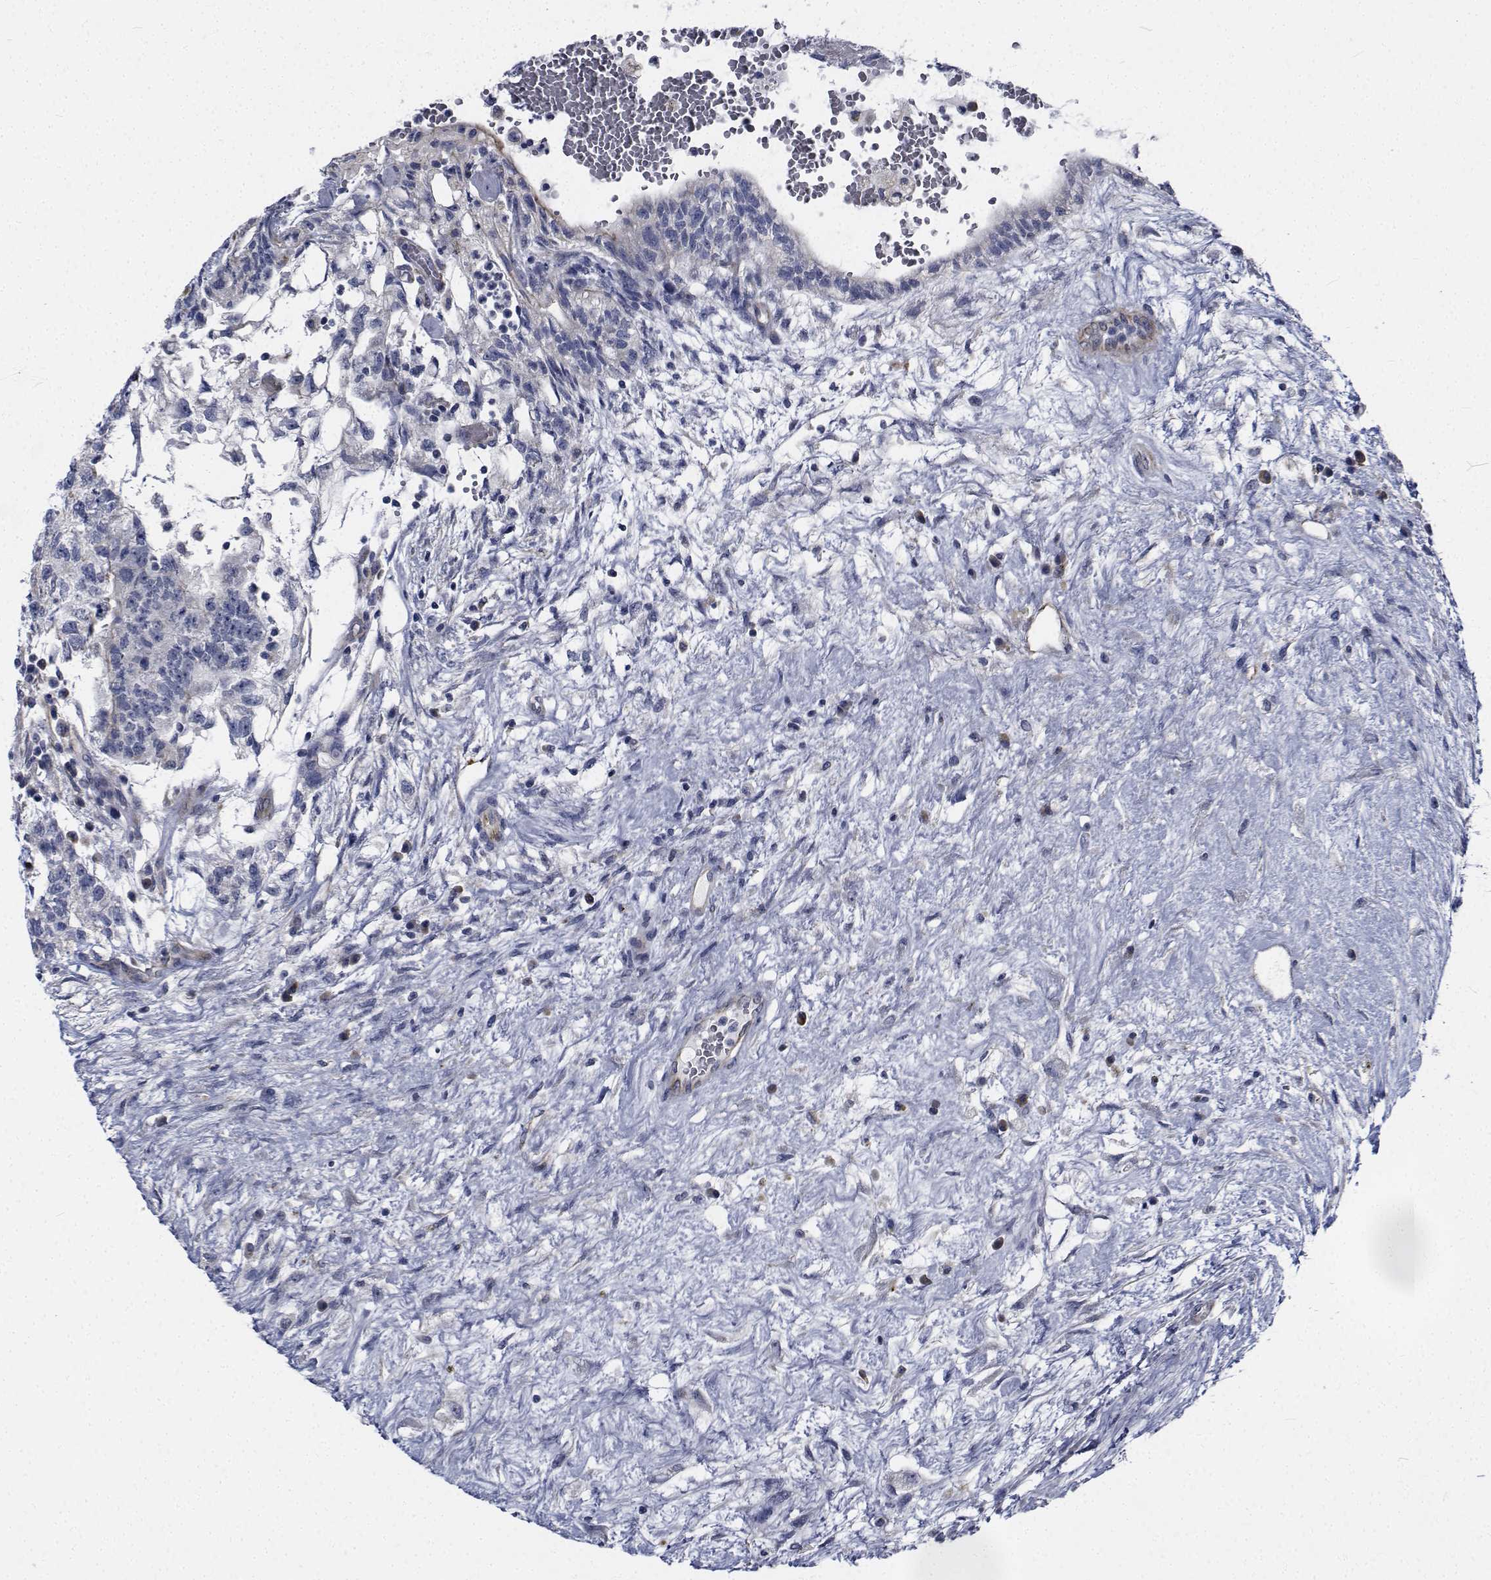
{"staining": {"intensity": "negative", "quantity": "none", "location": "none"}, "tissue": "testis cancer", "cell_type": "Tumor cells", "image_type": "cancer", "snomed": [{"axis": "morphology", "description": "Normal tissue, NOS"}, {"axis": "morphology", "description": "Carcinoma, Embryonal, NOS"}, {"axis": "topography", "description": "Testis"}], "caption": "A high-resolution image shows immunohistochemistry (IHC) staining of embryonal carcinoma (testis), which exhibits no significant staining in tumor cells.", "gene": "TTBK1", "patient": {"sex": "male", "age": 32}}